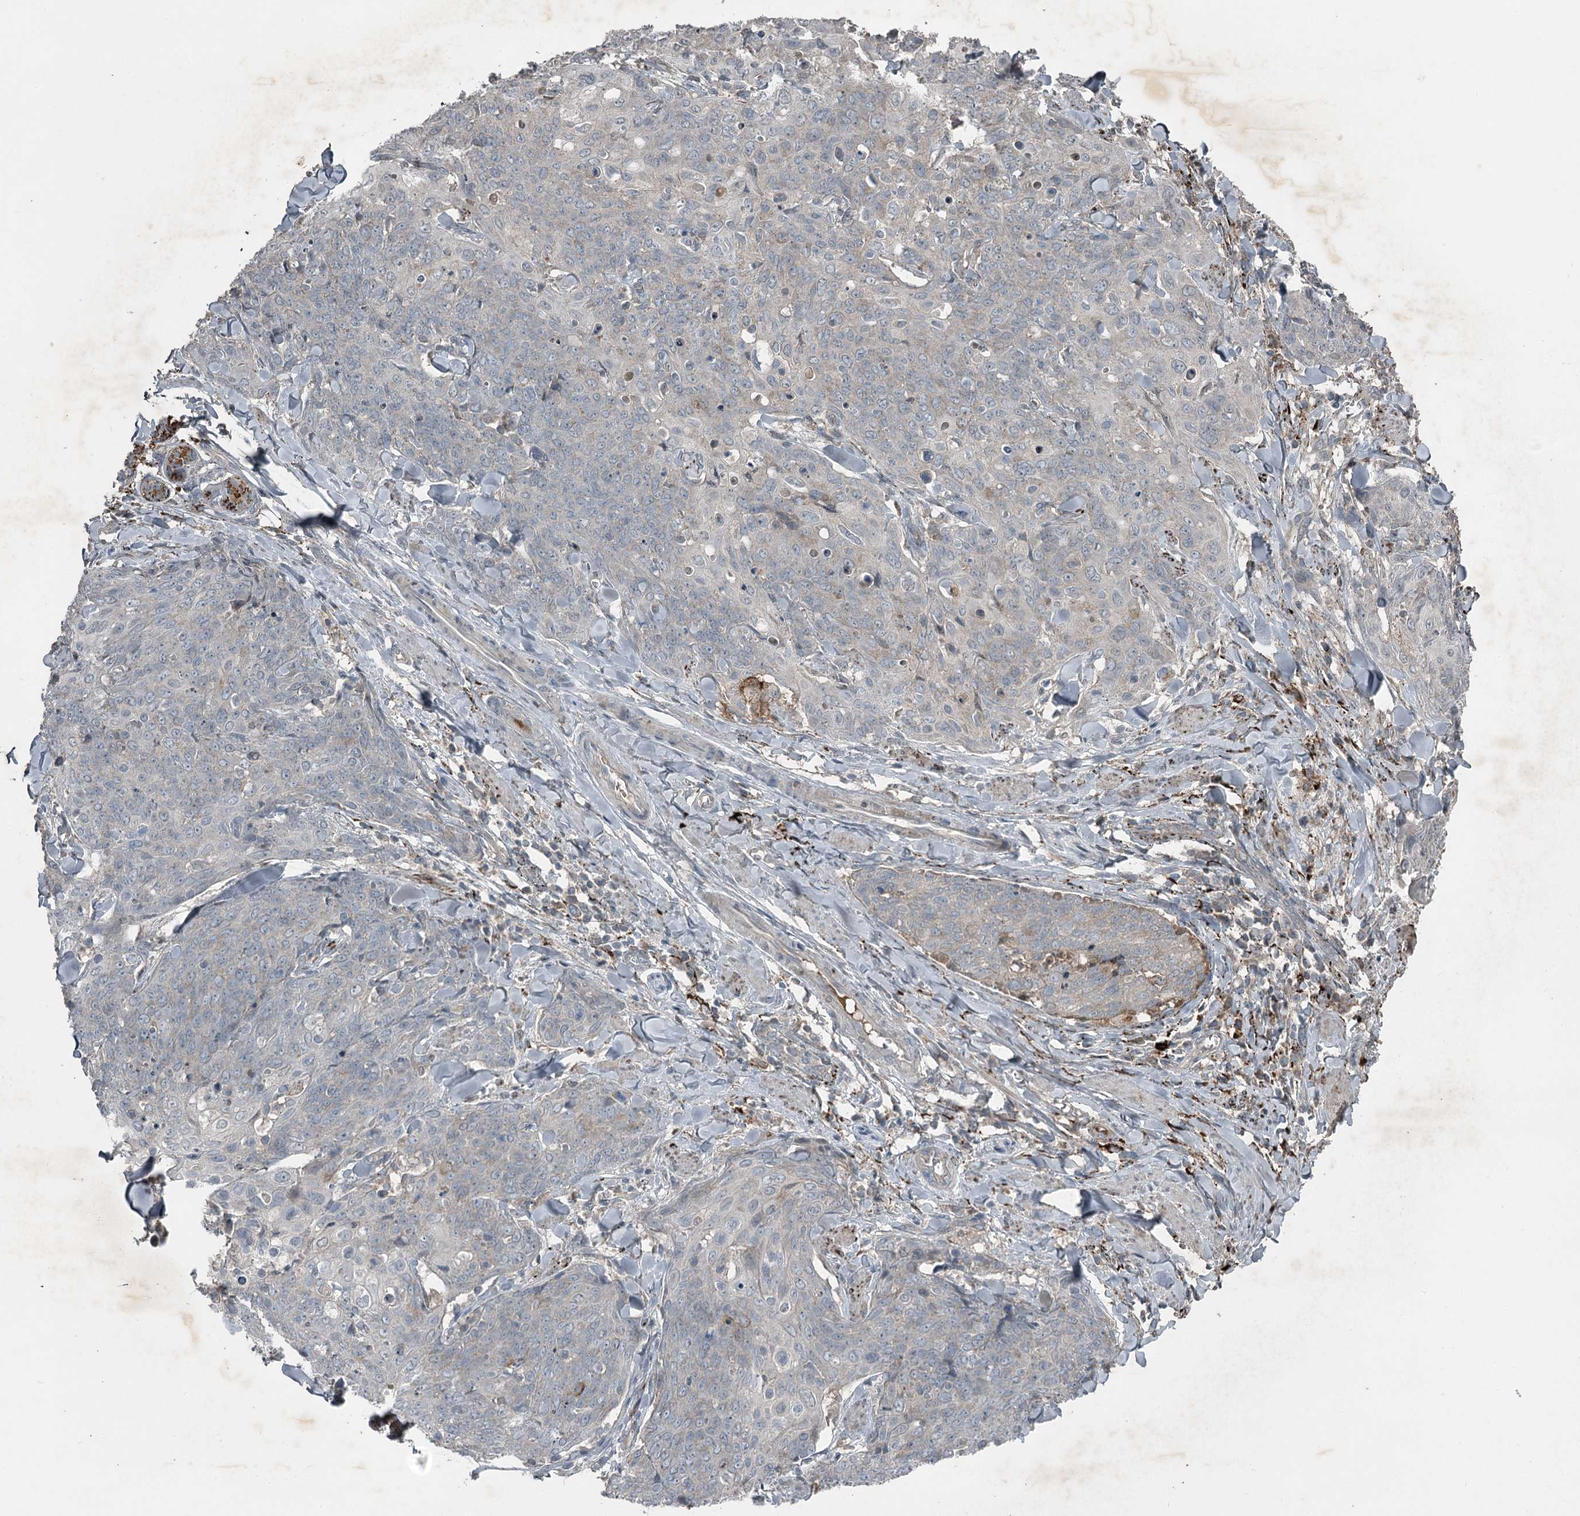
{"staining": {"intensity": "negative", "quantity": "none", "location": "none"}, "tissue": "skin cancer", "cell_type": "Tumor cells", "image_type": "cancer", "snomed": [{"axis": "morphology", "description": "Squamous cell carcinoma, NOS"}, {"axis": "topography", "description": "Skin"}, {"axis": "topography", "description": "Vulva"}], "caption": "Immunohistochemistry (IHC) photomicrograph of human squamous cell carcinoma (skin) stained for a protein (brown), which reveals no staining in tumor cells.", "gene": "SLC39A8", "patient": {"sex": "female", "age": 85}}